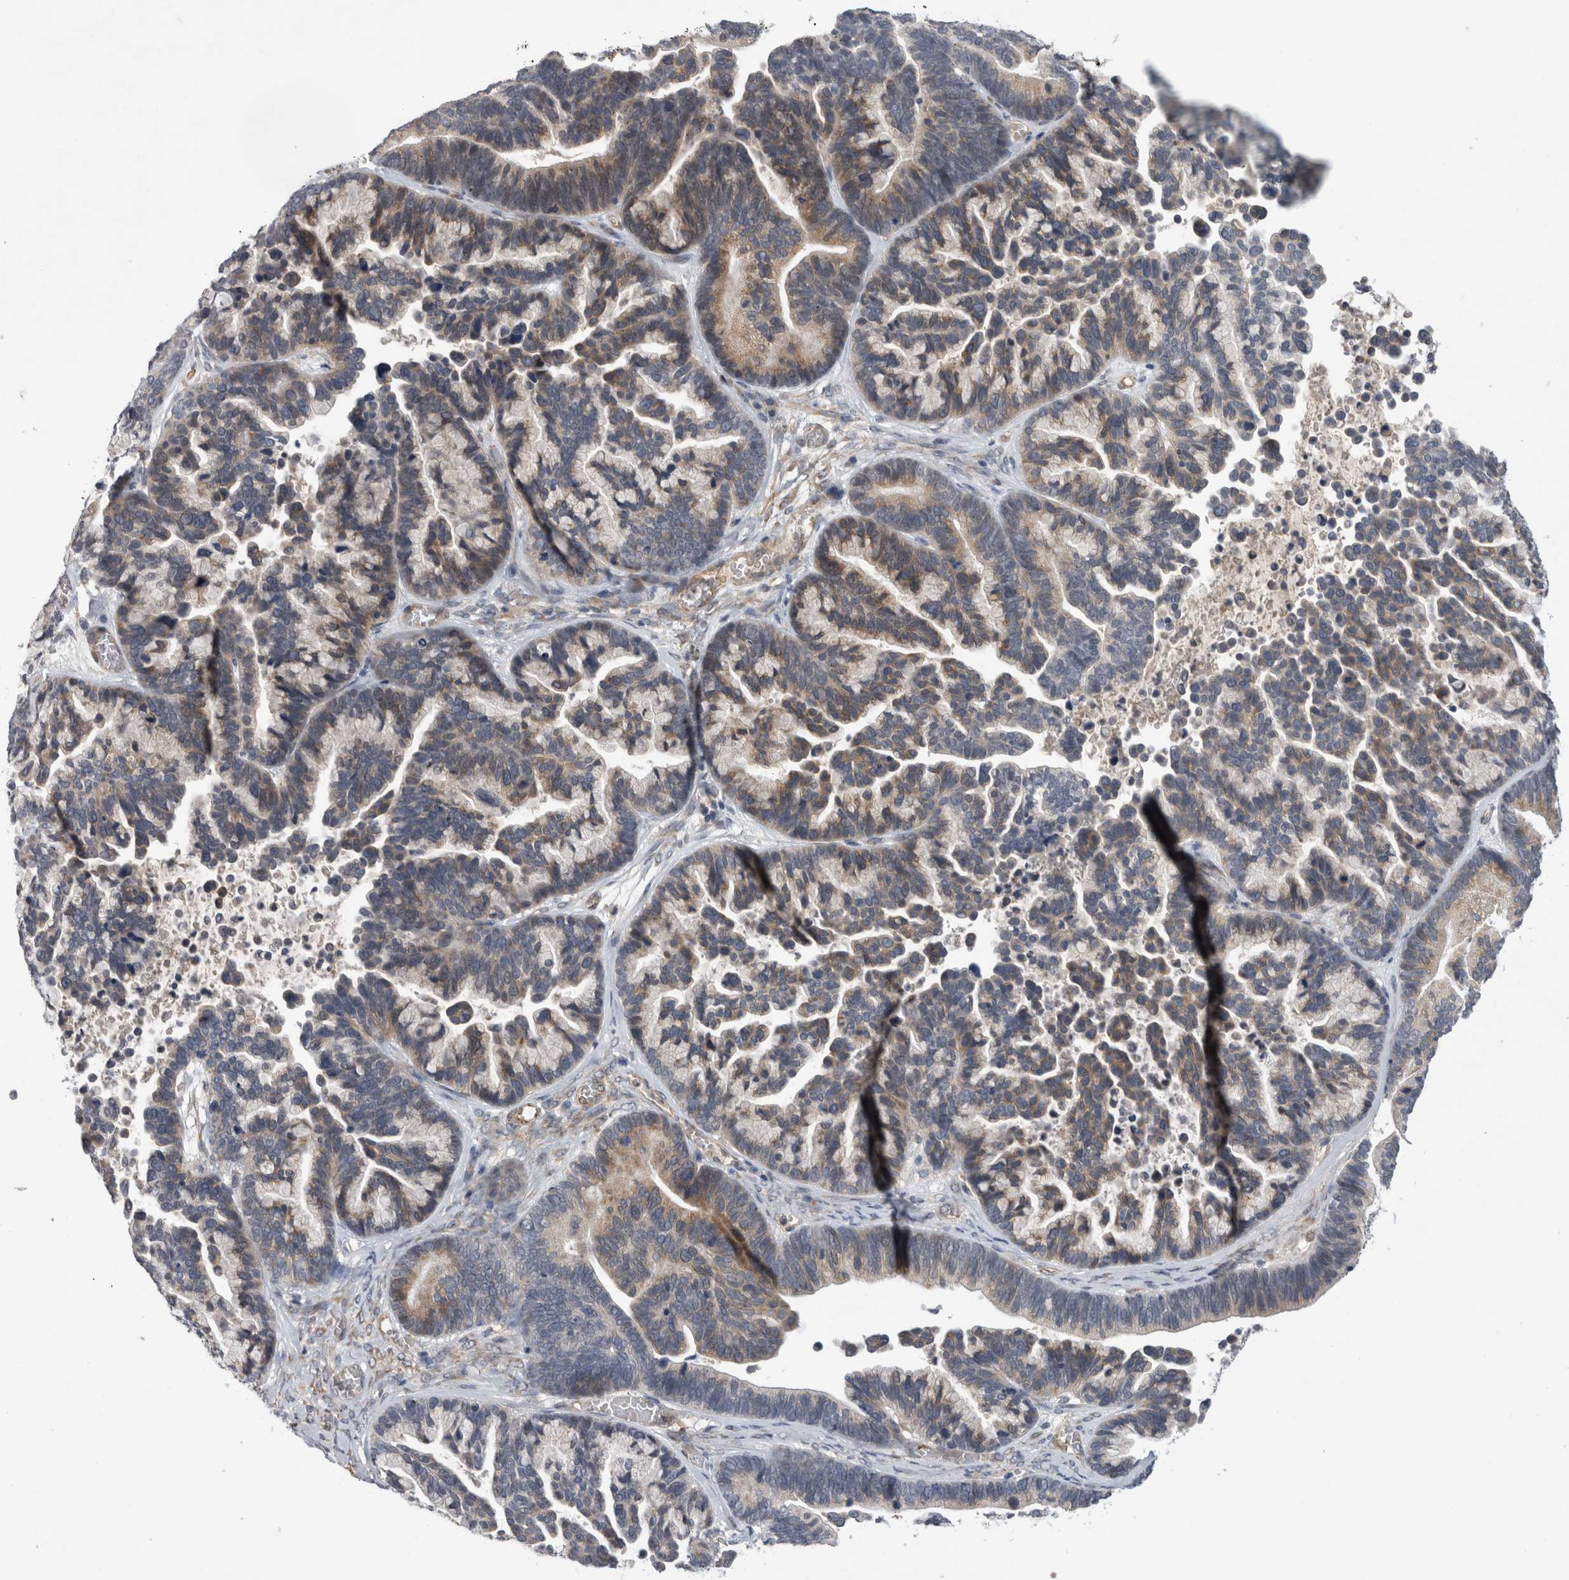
{"staining": {"intensity": "weak", "quantity": "25%-75%", "location": "cytoplasmic/membranous"}, "tissue": "ovarian cancer", "cell_type": "Tumor cells", "image_type": "cancer", "snomed": [{"axis": "morphology", "description": "Cystadenocarcinoma, serous, NOS"}, {"axis": "topography", "description": "Ovary"}], "caption": "Ovarian serous cystadenocarcinoma stained for a protein (brown) demonstrates weak cytoplasmic/membranous positive positivity in about 25%-75% of tumor cells.", "gene": "ANKFY1", "patient": {"sex": "female", "age": 56}}